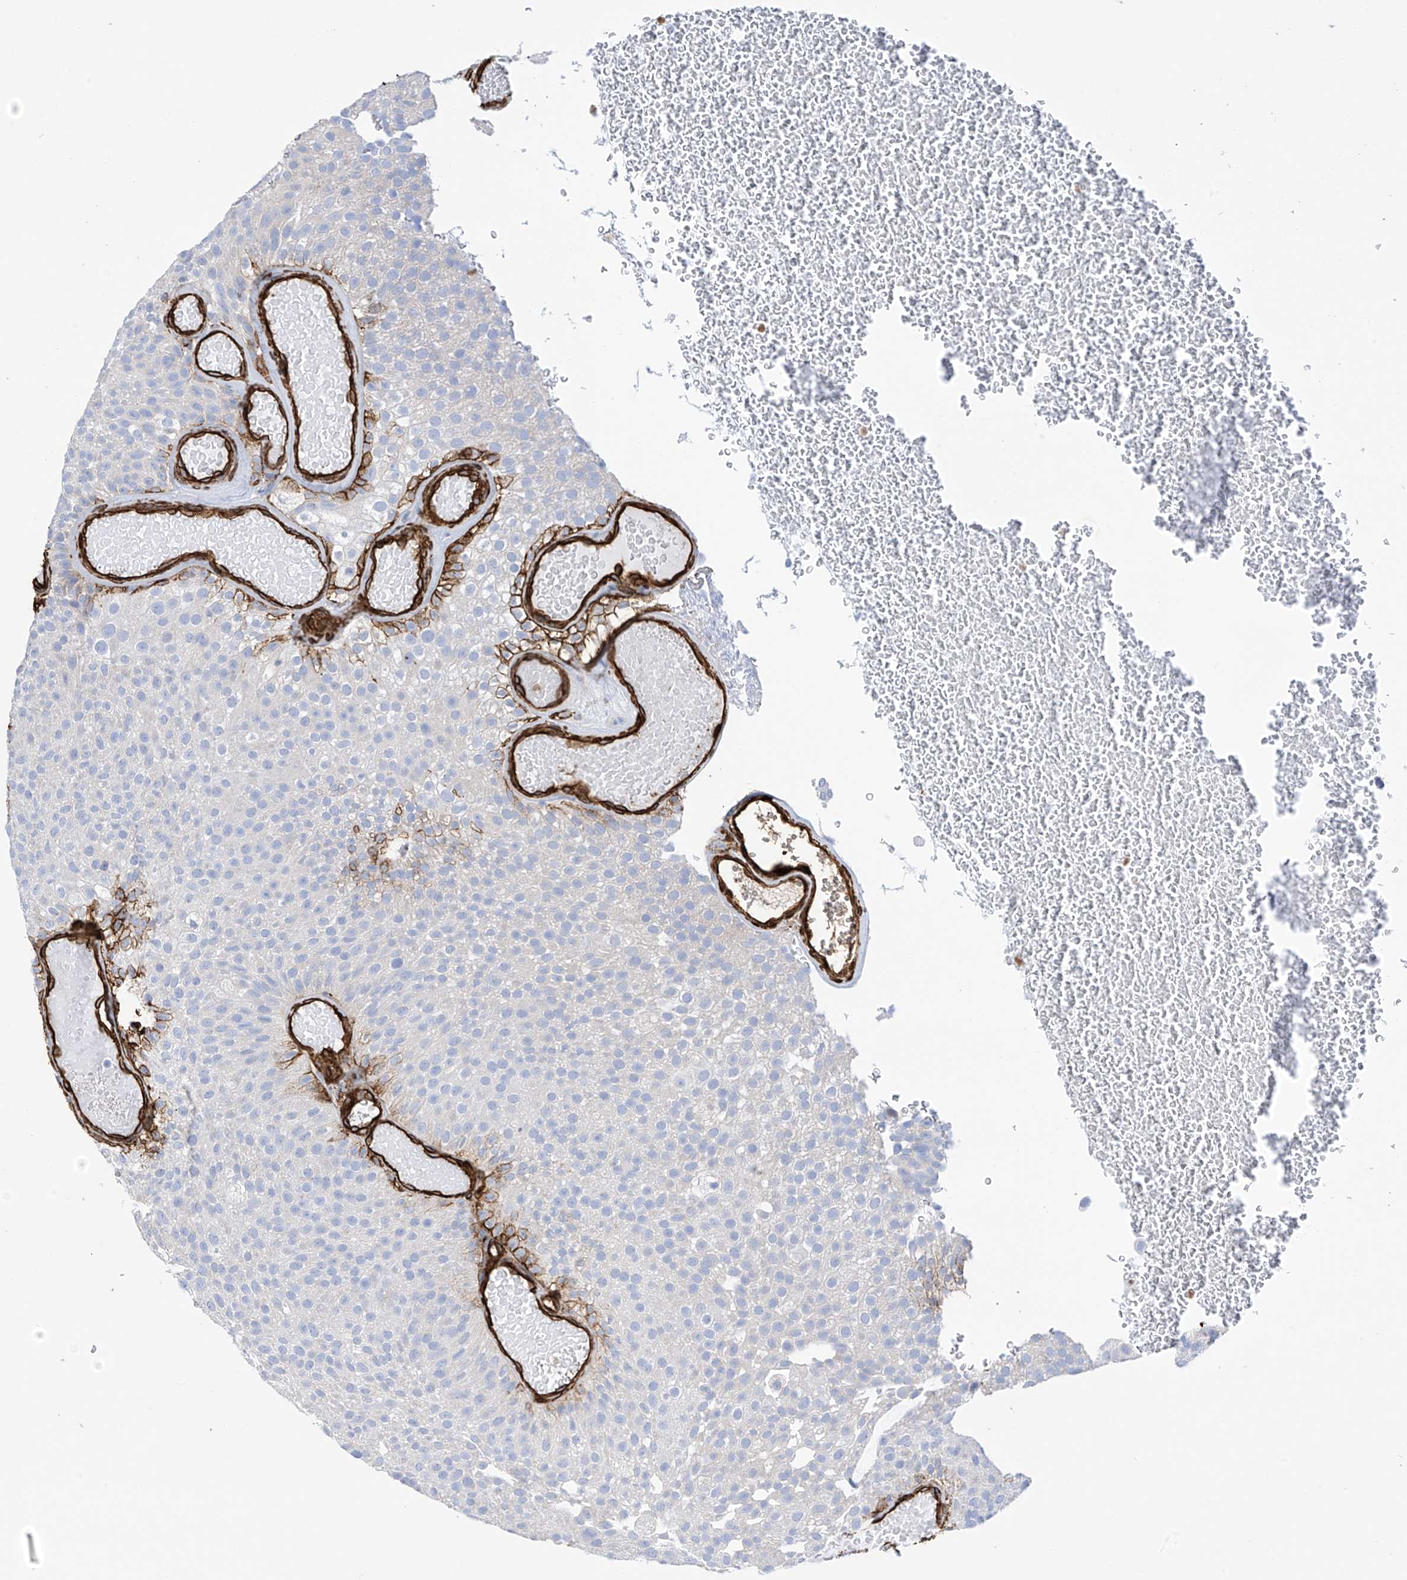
{"staining": {"intensity": "moderate", "quantity": "<25%", "location": "cytoplasmic/membranous"}, "tissue": "urothelial cancer", "cell_type": "Tumor cells", "image_type": "cancer", "snomed": [{"axis": "morphology", "description": "Urothelial carcinoma, Low grade"}, {"axis": "topography", "description": "Urinary bladder"}], "caption": "IHC micrograph of human urothelial cancer stained for a protein (brown), which demonstrates low levels of moderate cytoplasmic/membranous positivity in approximately <25% of tumor cells.", "gene": "UBTD1", "patient": {"sex": "male", "age": 78}}